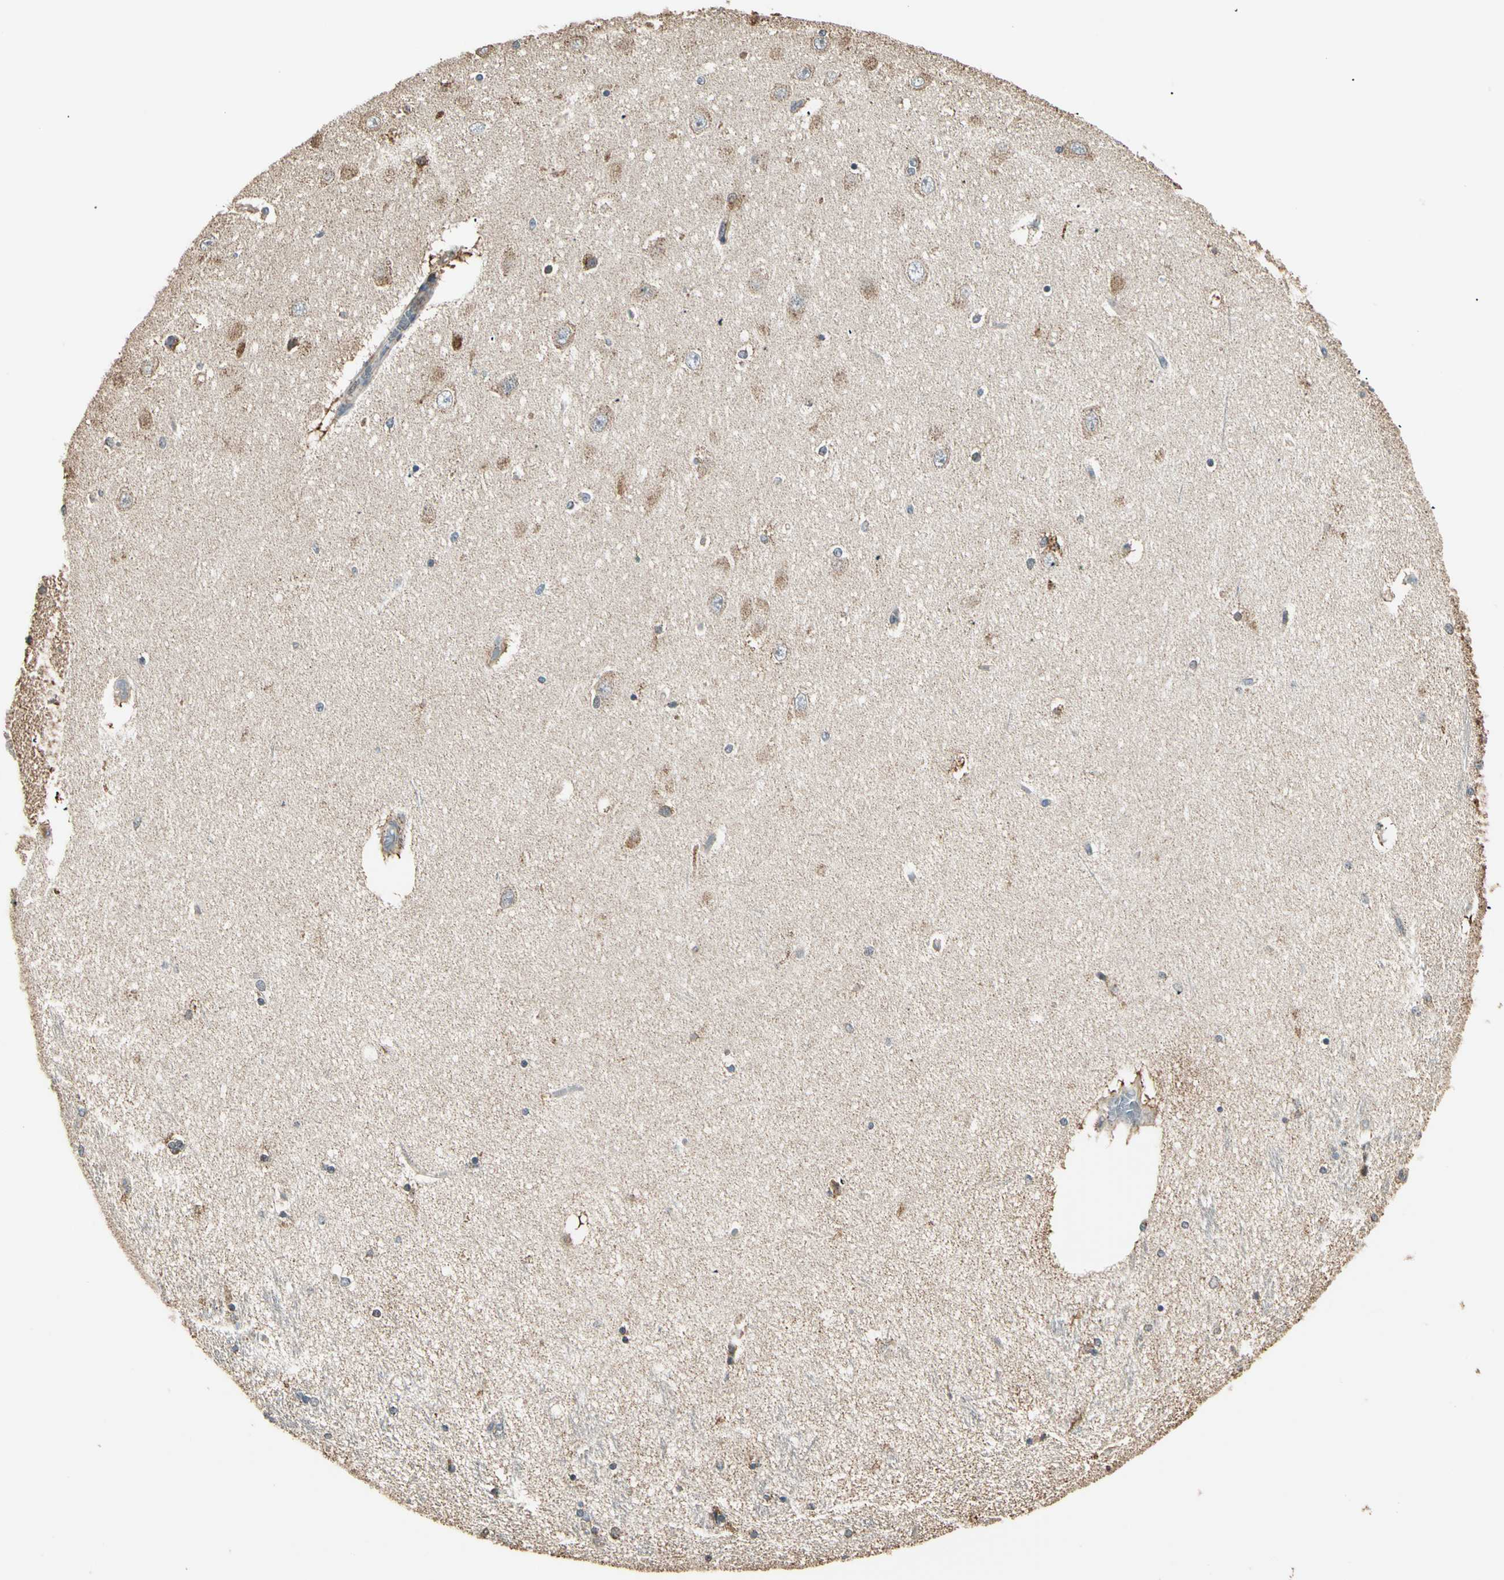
{"staining": {"intensity": "moderate", "quantity": "25%-75%", "location": "cytoplasmic/membranous"}, "tissue": "hippocampus", "cell_type": "Glial cells", "image_type": "normal", "snomed": [{"axis": "morphology", "description": "Normal tissue, NOS"}, {"axis": "topography", "description": "Hippocampus"}], "caption": "Normal hippocampus was stained to show a protein in brown. There is medium levels of moderate cytoplasmic/membranous expression in approximately 25%-75% of glial cells. (DAB (3,3'-diaminobenzidine) IHC, brown staining for protein, blue staining for nuclei).", "gene": "IP6K2", "patient": {"sex": "female", "age": 54}}